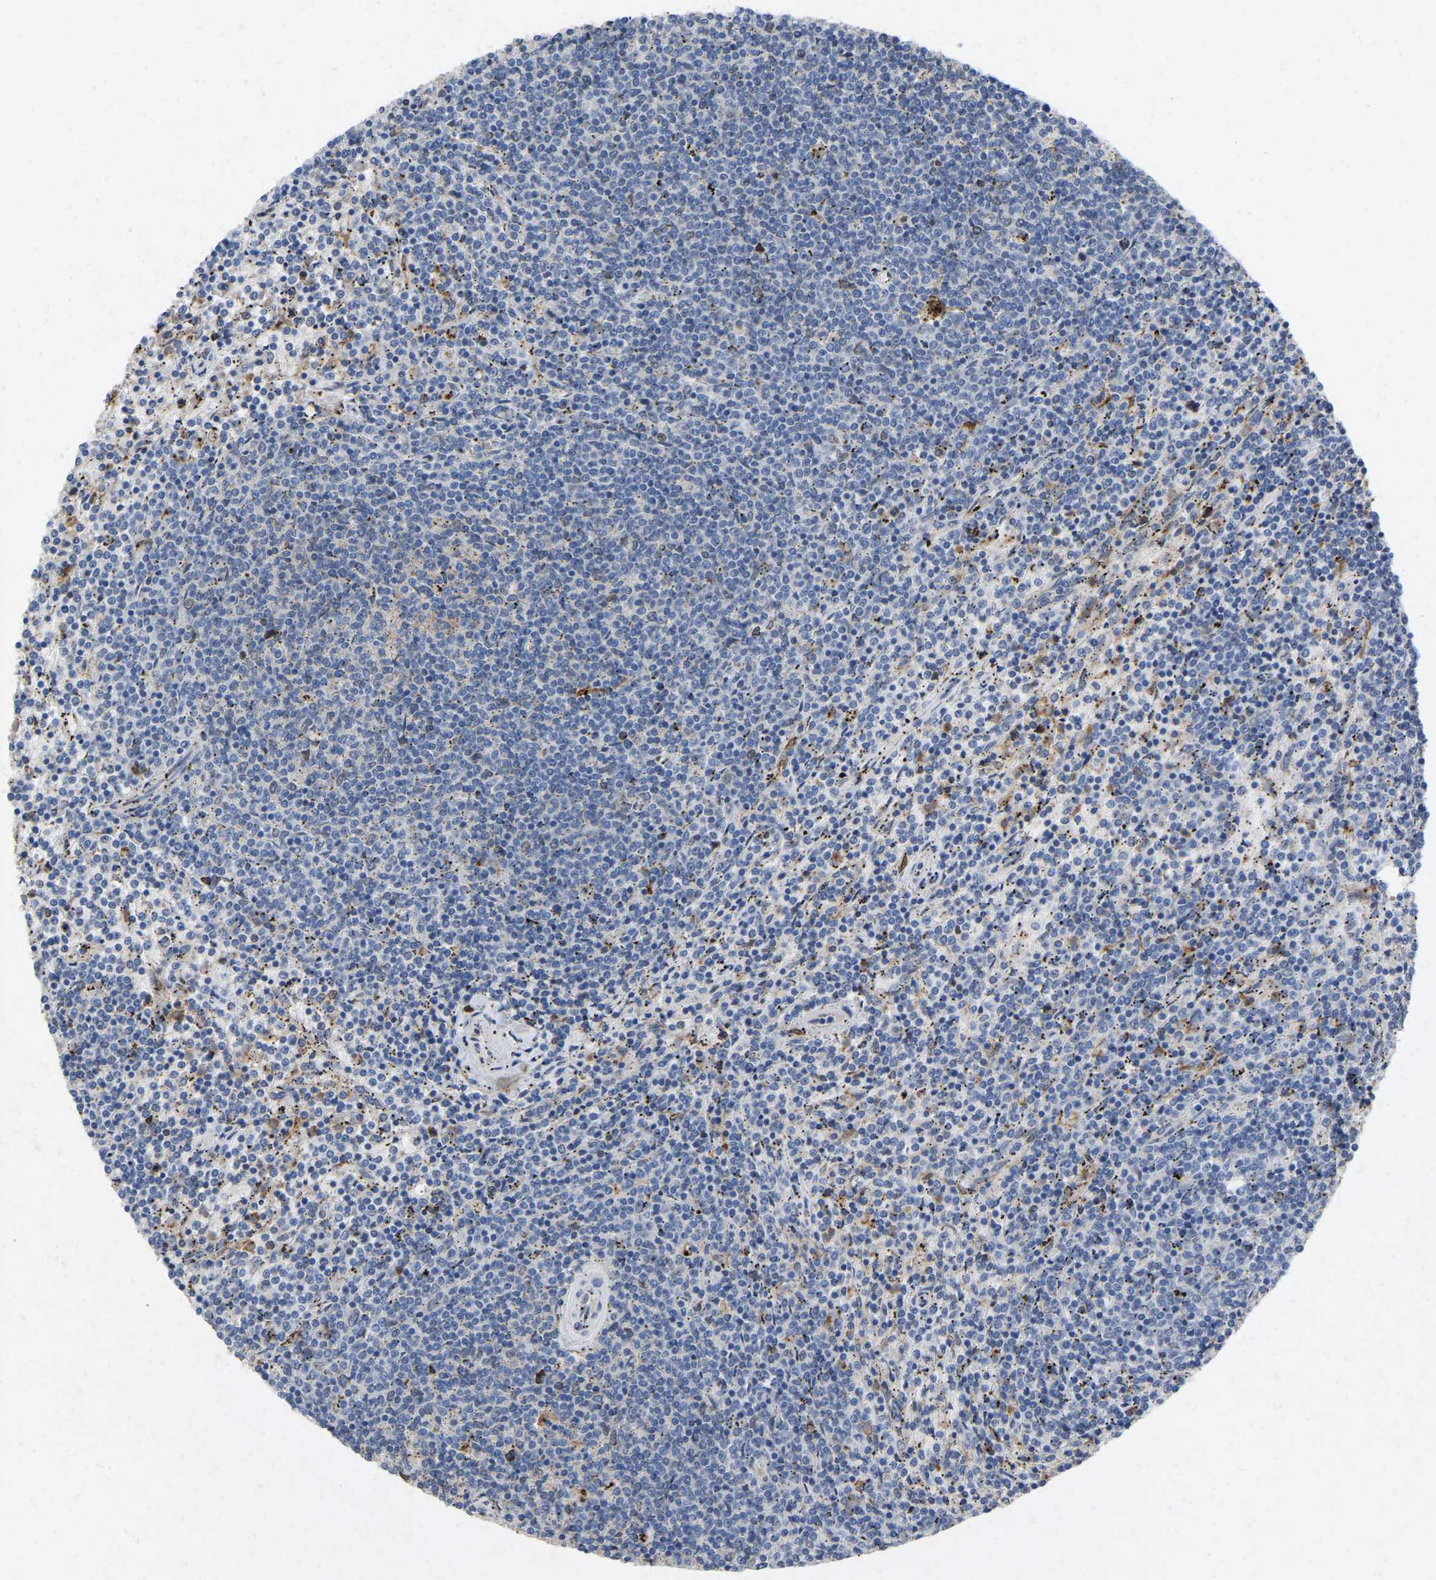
{"staining": {"intensity": "negative", "quantity": "none", "location": "none"}, "tissue": "lymphoma", "cell_type": "Tumor cells", "image_type": "cancer", "snomed": [{"axis": "morphology", "description": "Malignant lymphoma, non-Hodgkin's type, Low grade"}, {"axis": "topography", "description": "Spleen"}], "caption": "DAB (3,3'-diaminobenzidine) immunohistochemical staining of malignant lymphoma, non-Hodgkin's type (low-grade) reveals no significant positivity in tumor cells. (Immunohistochemistry (ihc), brightfield microscopy, high magnification).", "gene": "RHEB", "patient": {"sex": "female", "age": 50}}